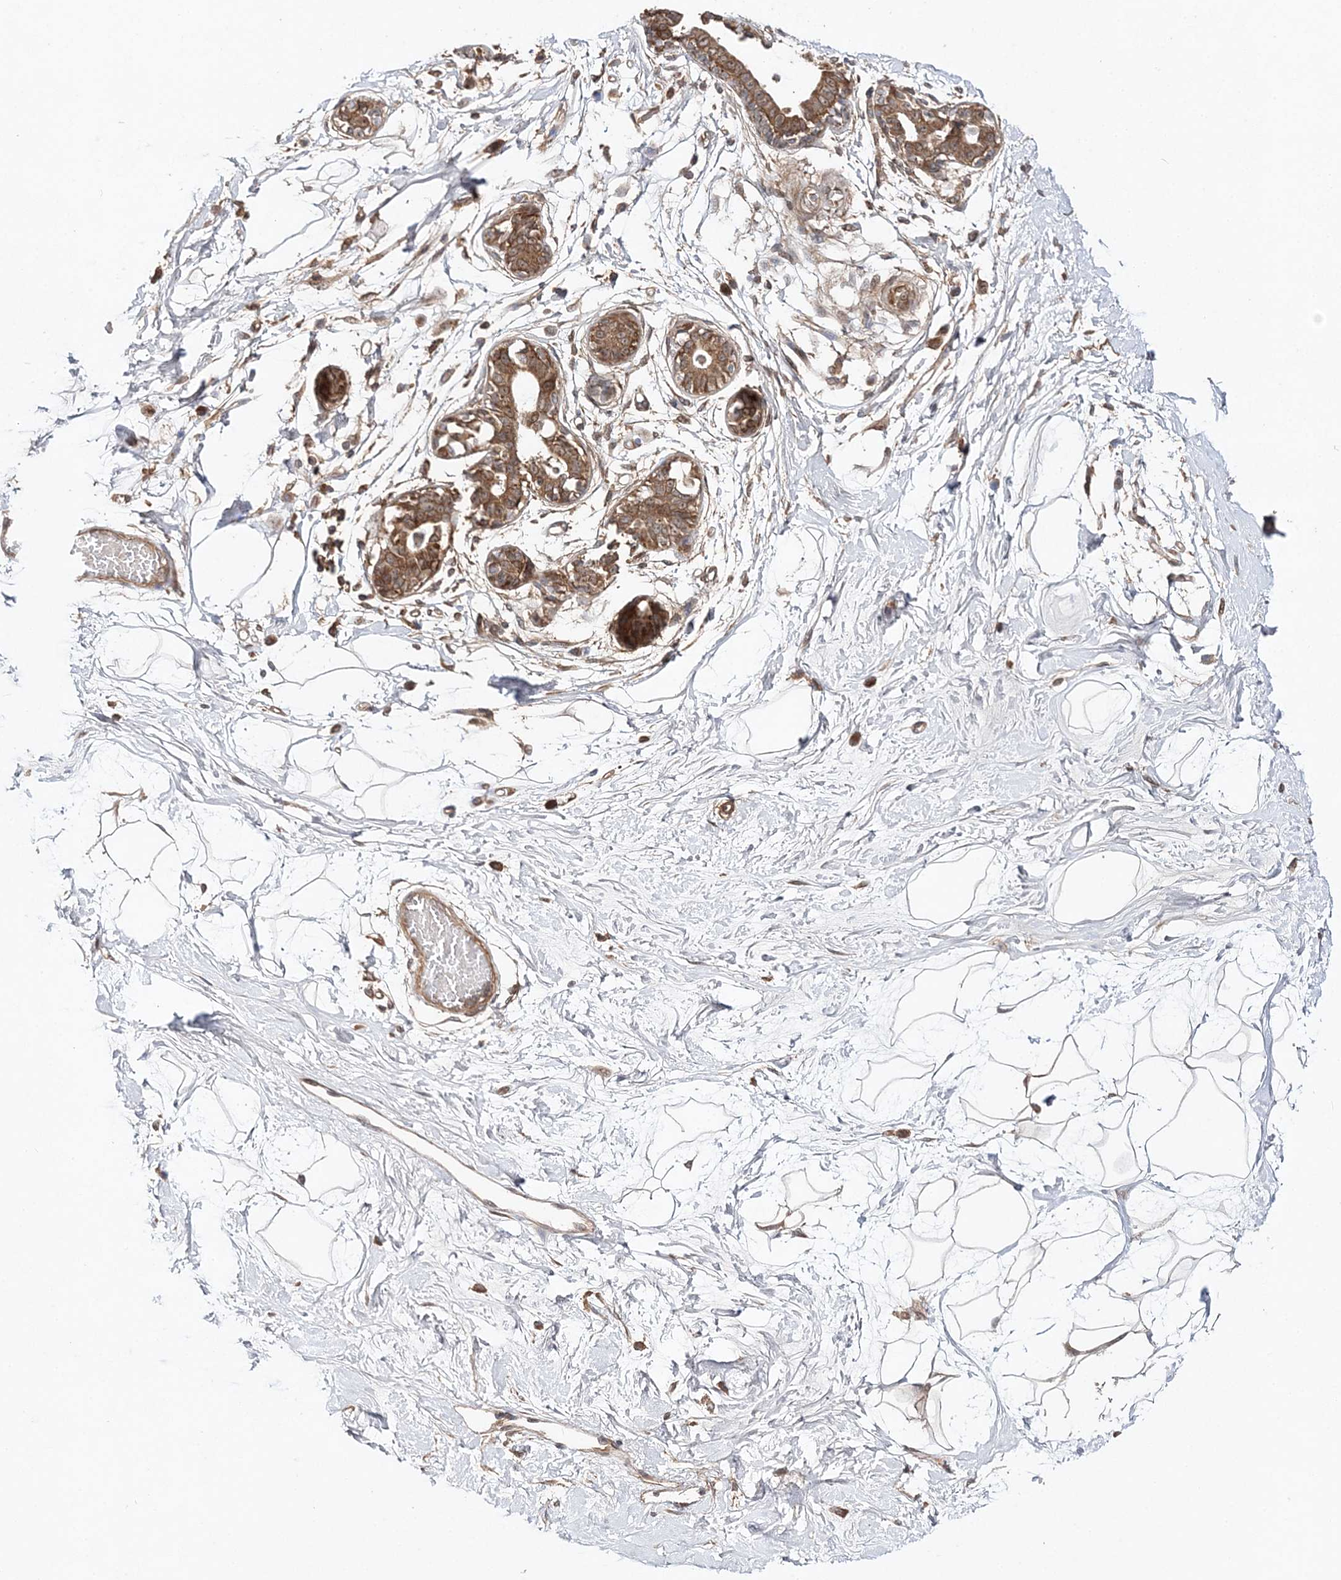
{"staining": {"intensity": "weak", "quantity": "25%-75%", "location": "cytoplasmic/membranous"}, "tissue": "breast", "cell_type": "Adipocytes", "image_type": "normal", "snomed": [{"axis": "morphology", "description": "Normal tissue, NOS"}, {"axis": "topography", "description": "Breast"}], "caption": "The immunohistochemical stain labels weak cytoplasmic/membranous positivity in adipocytes of unremarkable breast. Ihc stains the protein of interest in brown and the nuclei are stained blue.", "gene": "TMEM9B", "patient": {"sex": "female", "age": 45}}